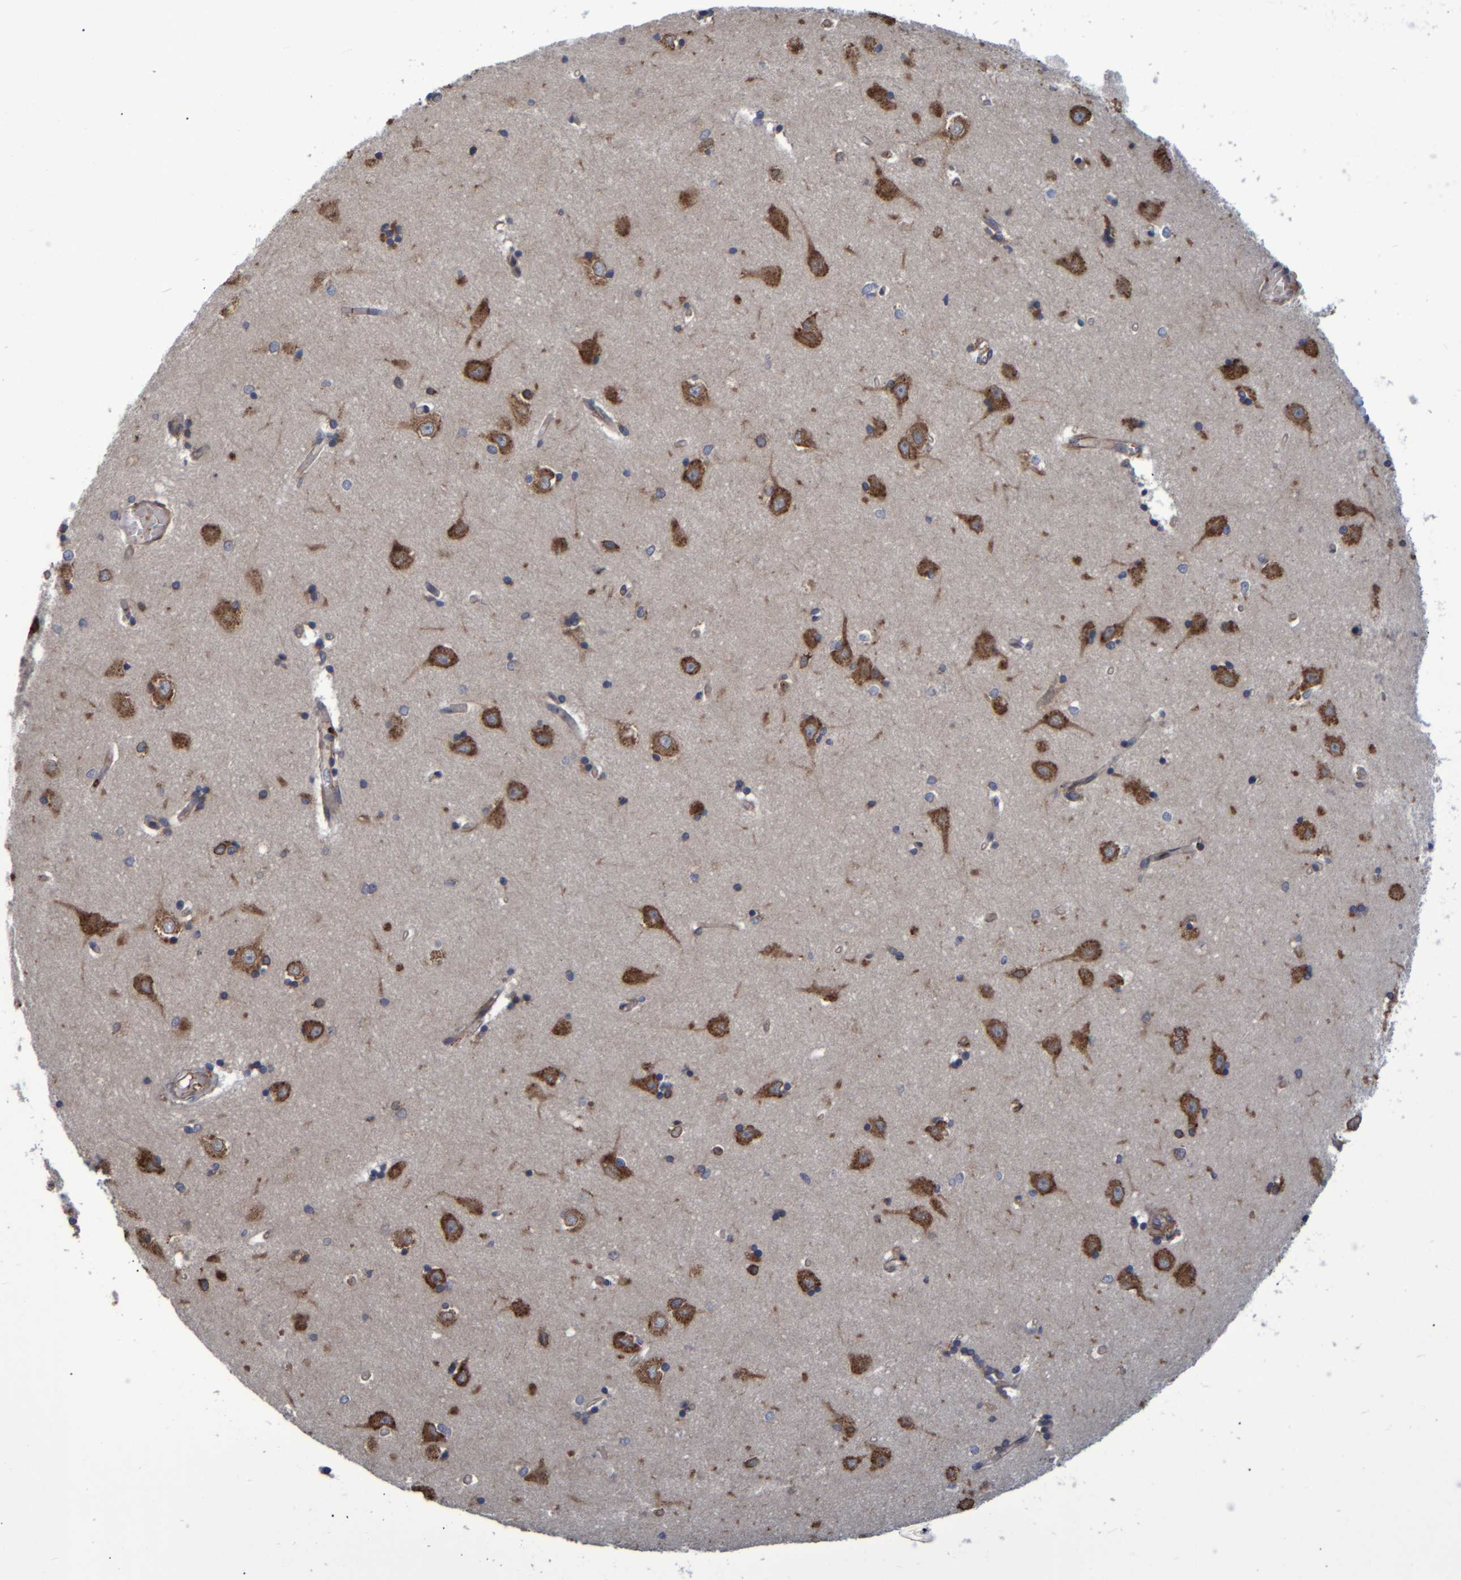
{"staining": {"intensity": "strong", "quantity": "<25%", "location": "cytoplasmic/membranous"}, "tissue": "hippocampus", "cell_type": "Glial cells", "image_type": "normal", "snomed": [{"axis": "morphology", "description": "Normal tissue, NOS"}, {"axis": "topography", "description": "Hippocampus"}], "caption": "This is a micrograph of immunohistochemistry staining of normal hippocampus, which shows strong expression in the cytoplasmic/membranous of glial cells.", "gene": "SPAG5", "patient": {"sex": "male", "age": 45}}